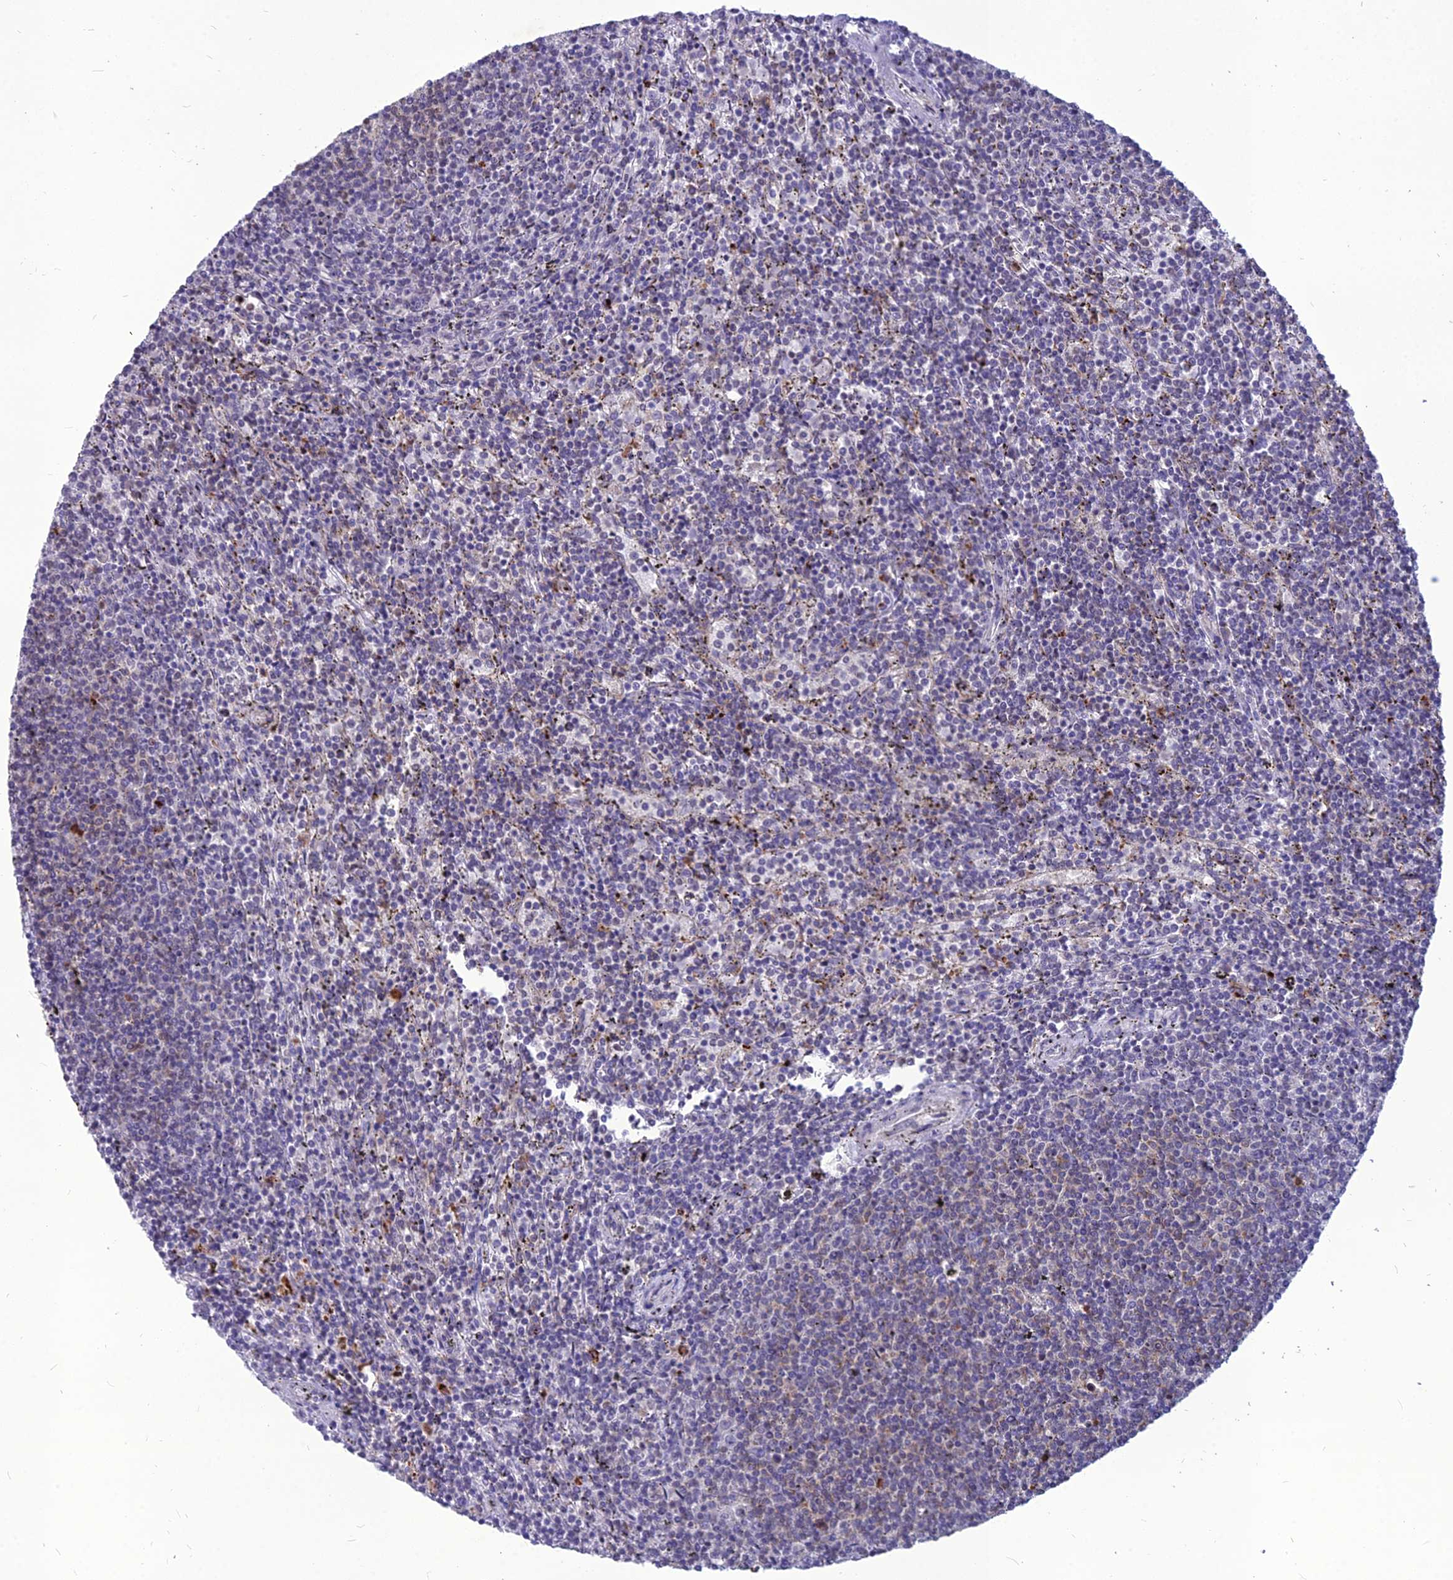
{"staining": {"intensity": "weak", "quantity": "25%-75%", "location": "cytoplasmic/membranous"}, "tissue": "lymphoma", "cell_type": "Tumor cells", "image_type": "cancer", "snomed": [{"axis": "morphology", "description": "Malignant lymphoma, non-Hodgkin's type, Low grade"}, {"axis": "topography", "description": "Spleen"}], "caption": "Immunohistochemistry histopathology image of neoplastic tissue: lymphoma stained using immunohistochemistry displays low levels of weak protein expression localized specifically in the cytoplasmic/membranous of tumor cells, appearing as a cytoplasmic/membranous brown color.", "gene": "PCED1B", "patient": {"sex": "female", "age": 50}}